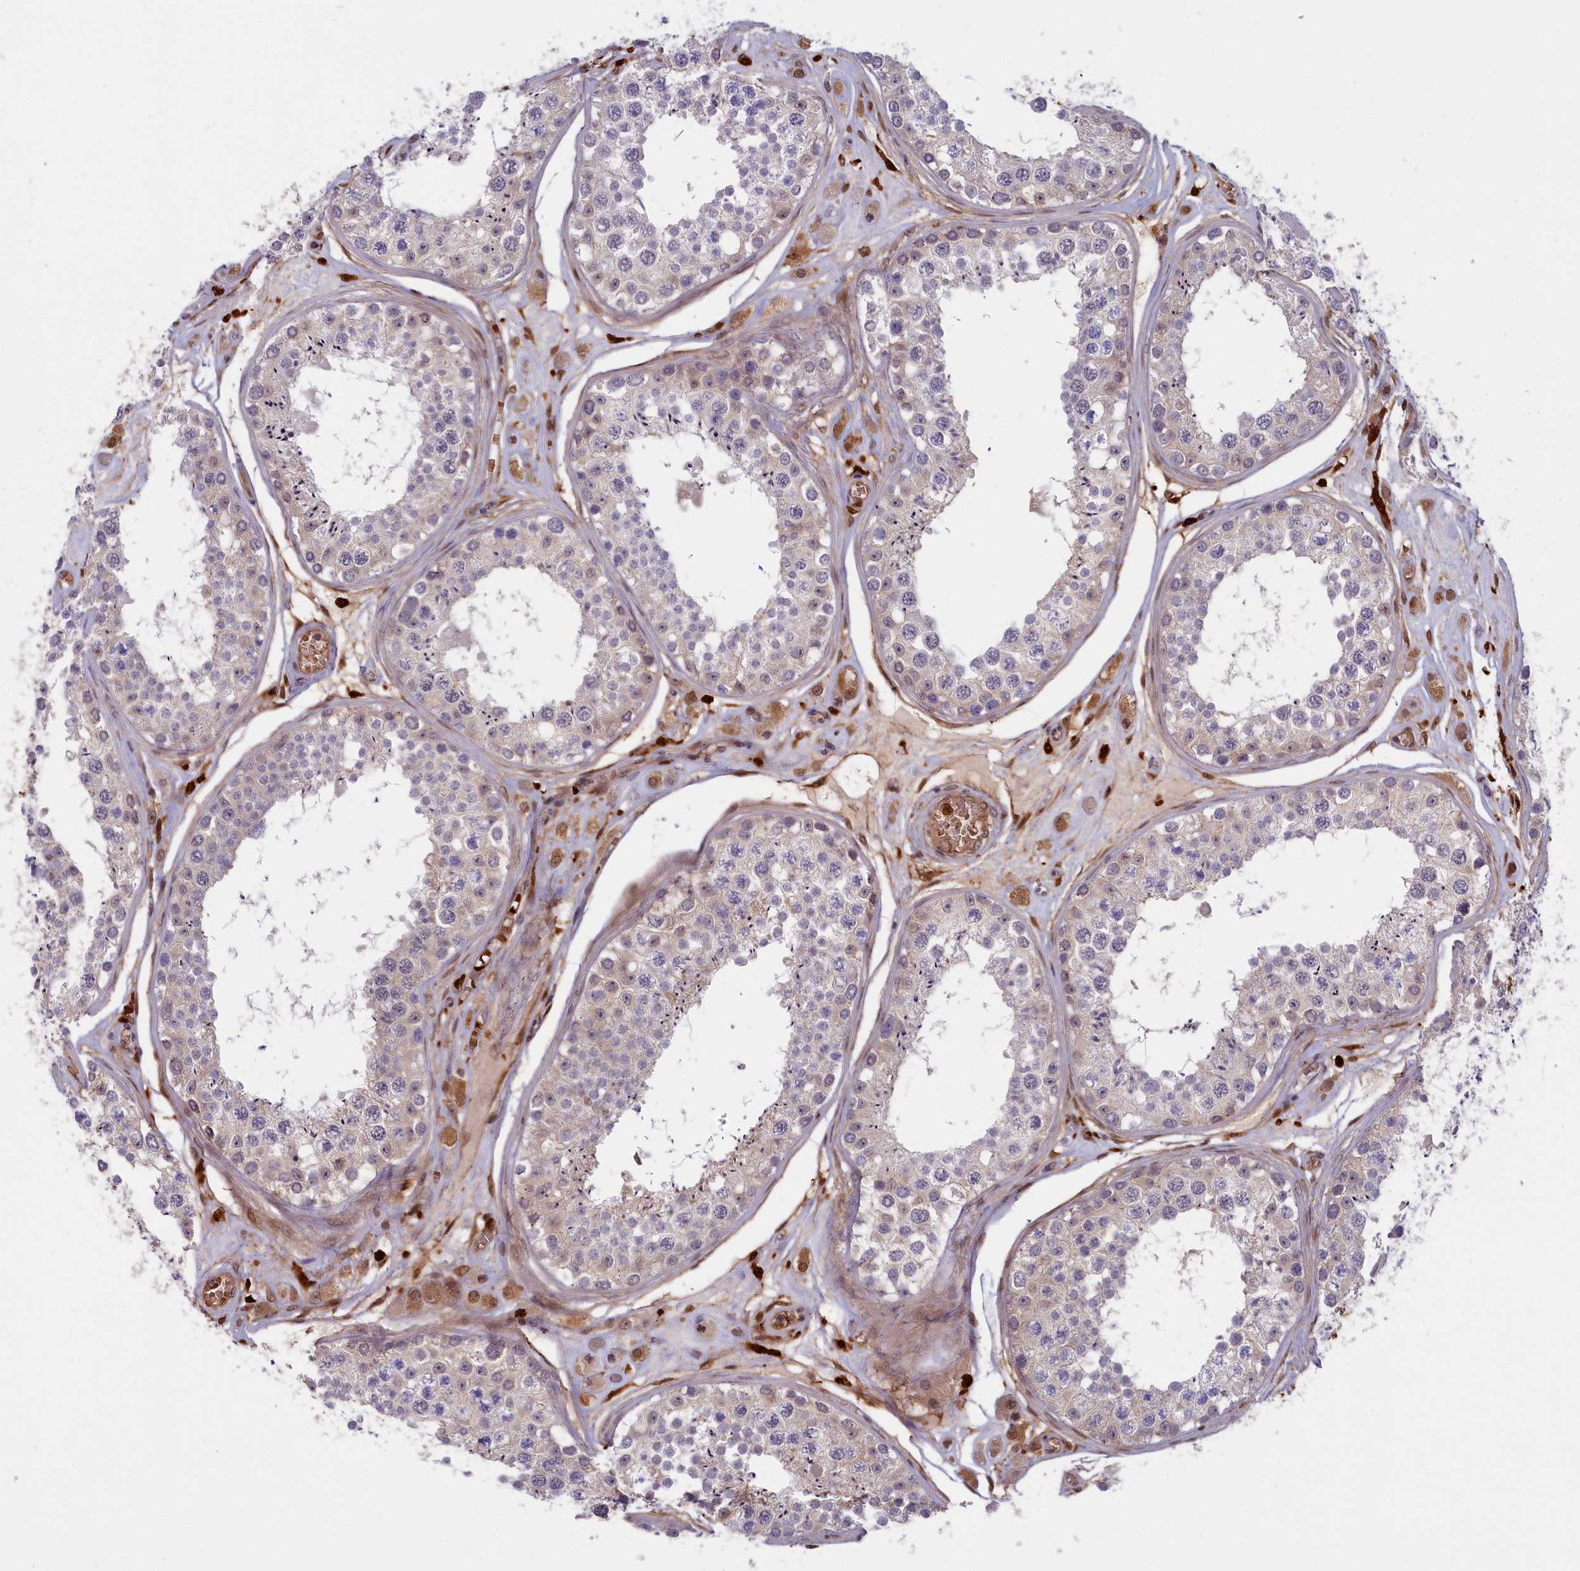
{"staining": {"intensity": "weak", "quantity": "<25%", "location": "cytoplasmic/membranous"}, "tissue": "testis", "cell_type": "Cells in seminiferous ducts", "image_type": "normal", "snomed": [{"axis": "morphology", "description": "Normal tissue, NOS"}, {"axis": "topography", "description": "Testis"}], "caption": "IHC histopathology image of benign testis: testis stained with DAB (3,3'-diaminobenzidine) shows no significant protein positivity in cells in seminiferous ducts.", "gene": "BLVRB", "patient": {"sex": "male", "age": 25}}